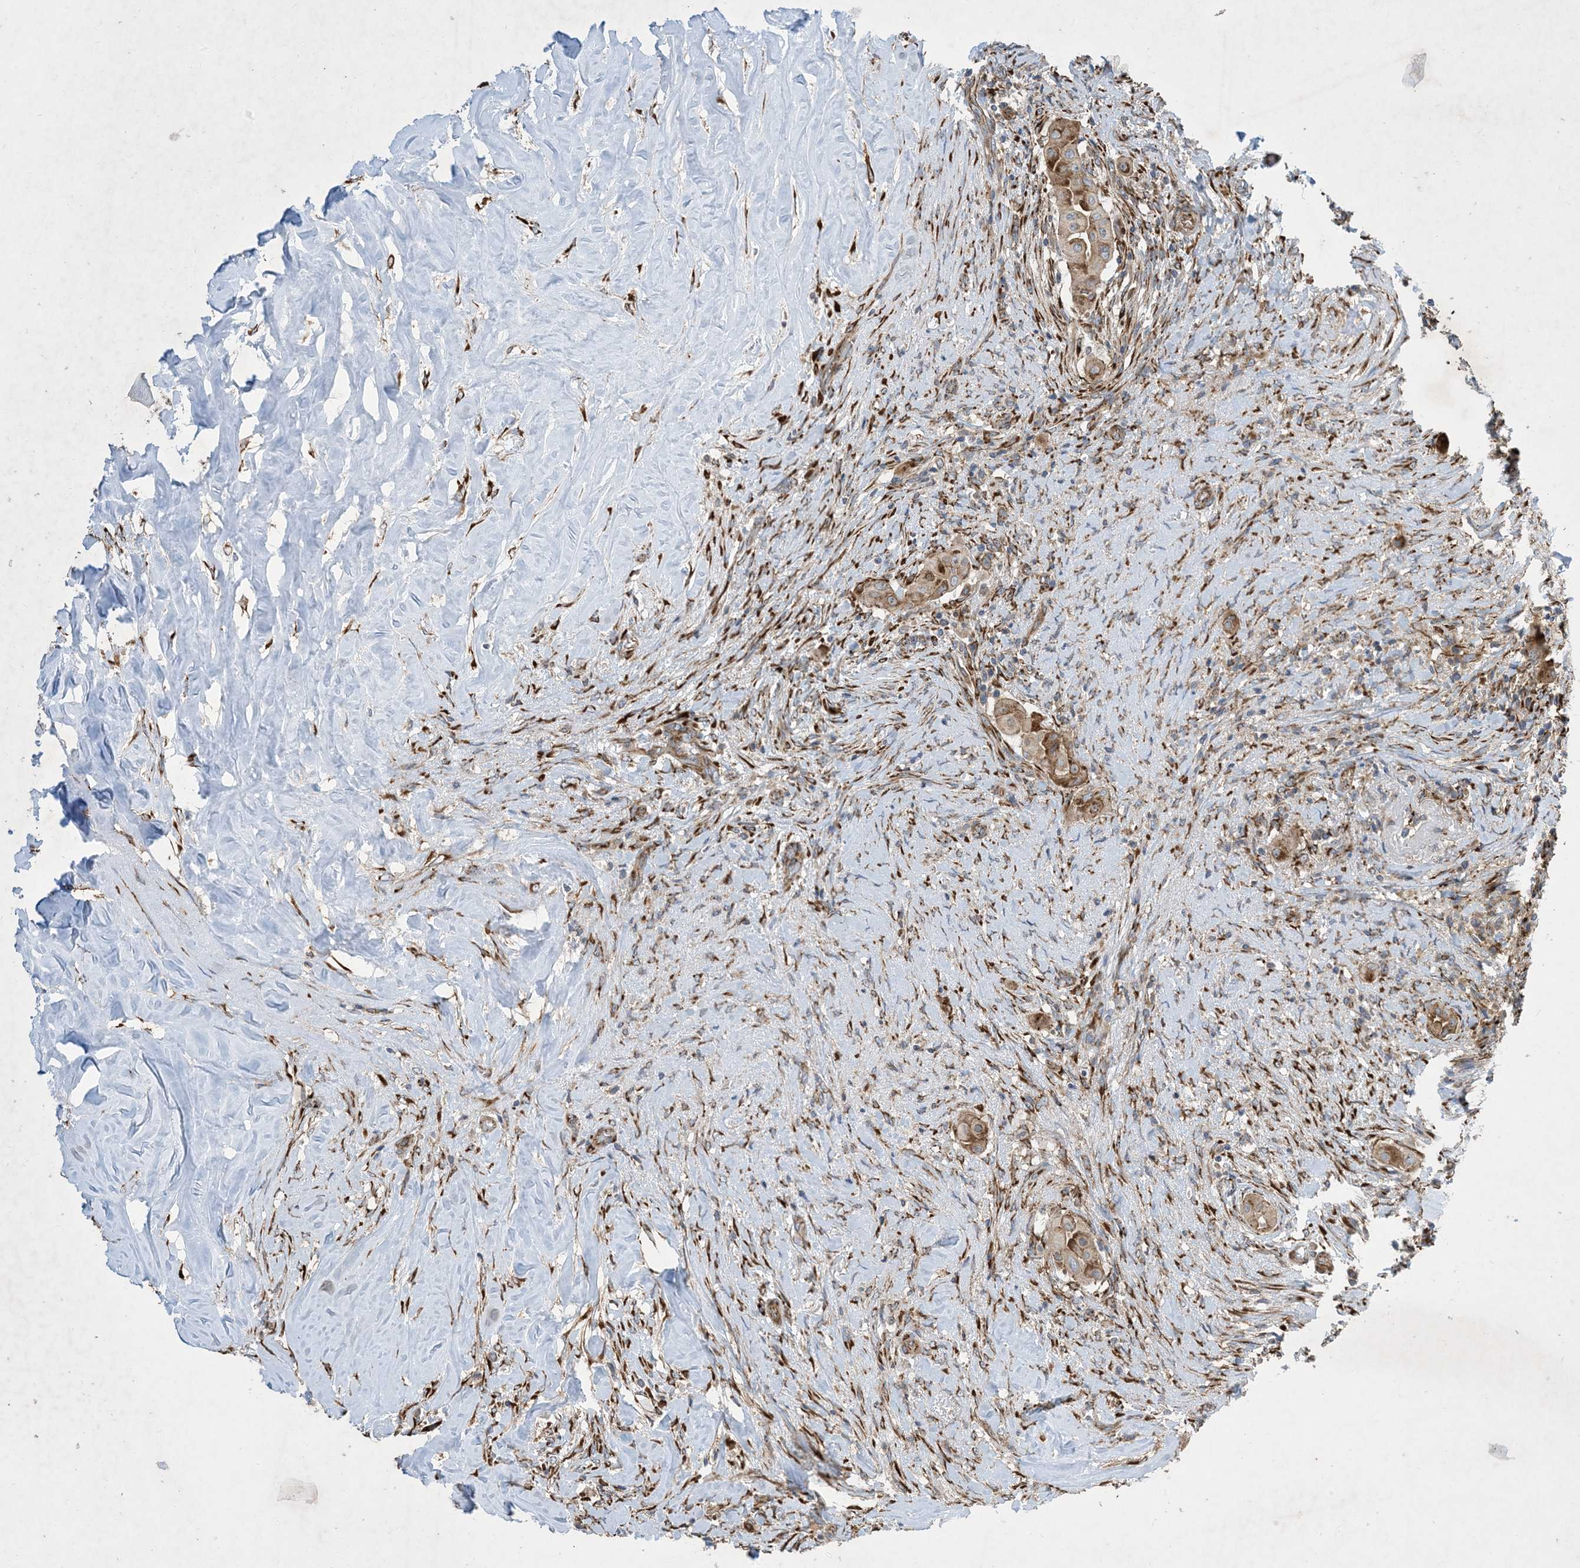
{"staining": {"intensity": "weak", "quantity": ">75%", "location": "cytoplasmic/membranous"}, "tissue": "thyroid cancer", "cell_type": "Tumor cells", "image_type": "cancer", "snomed": [{"axis": "morphology", "description": "Papillary adenocarcinoma, NOS"}, {"axis": "topography", "description": "Thyroid gland"}], "caption": "Human thyroid cancer stained with a brown dye displays weak cytoplasmic/membranous positive expression in about >75% of tumor cells.", "gene": "OTOP1", "patient": {"sex": "female", "age": 59}}